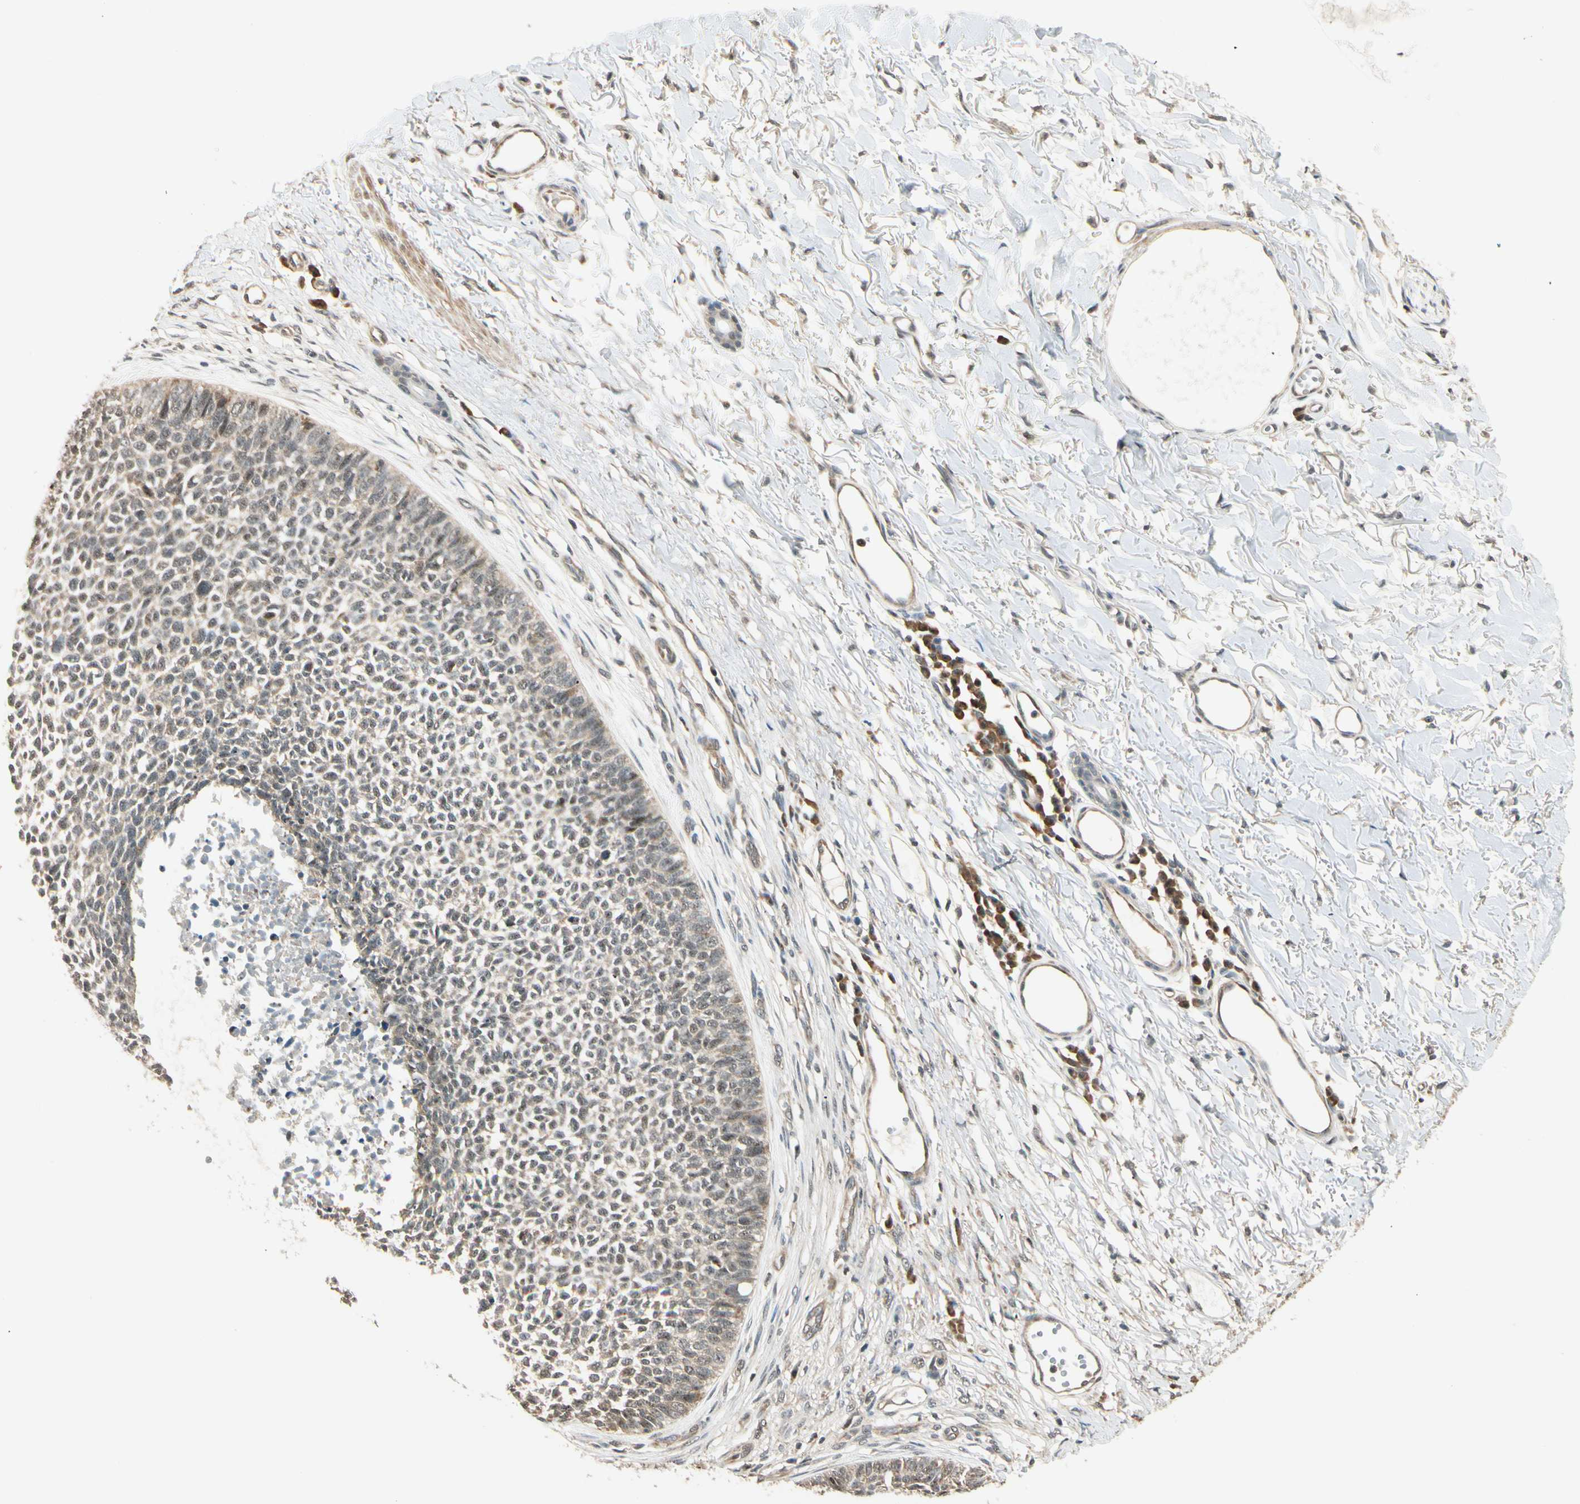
{"staining": {"intensity": "weak", "quantity": ">75%", "location": "cytoplasmic/membranous,nuclear"}, "tissue": "skin cancer", "cell_type": "Tumor cells", "image_type": "cancer", "snomed": [{"axis": "morphology", "description": "Basal cell carcinoma"}, {"axis": "topography", "description": "Skin"}], "caption": "Tumor cells reveal low levels of weak cytoplasmic/membranous and nuclear staining in about >75% of cells in skin cancer (basal cell carcinoma).", "gene": "MCPH1", "patient": {"sex": "female", "age": 84}}